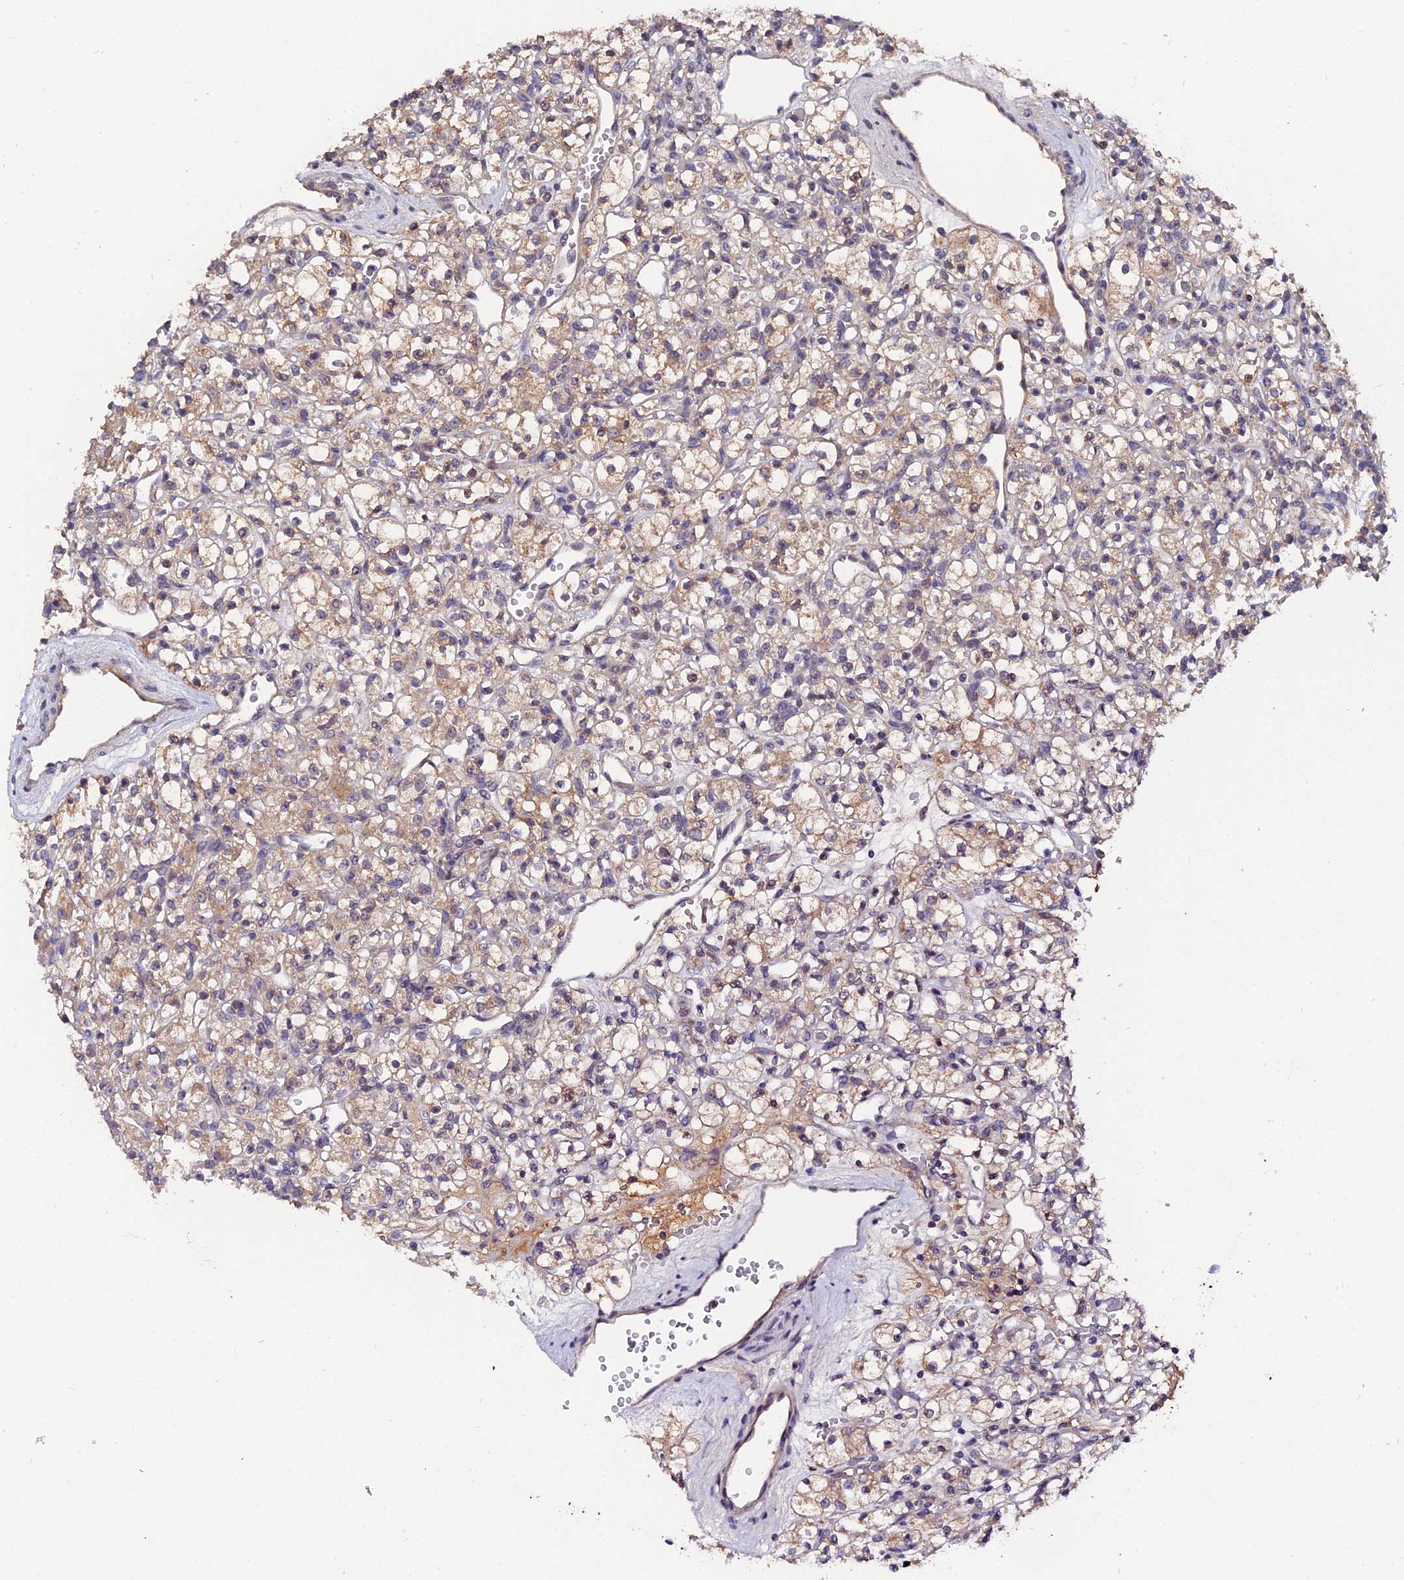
{"staining": {"intensity": "weak", "quantity": "25%-75%", "location": "cytoplasmic/membranous"}, "tissue": "renal cancer", "cell_type": "Tumor cells", "image_type": "cancer", "snomed": [{"axis": "morphology", "description": "Adenocarcinoma, NOS"}, {"axis": "topography", "description": "Kidney"}], "caption": "Tumor cells reveal low levels of weak cytoplasmic/membranous positivity in approximately 25%-75% of cells in human renal cancer (adenocarcinoma).", "gene": "ZCCHC2", "patient": {"sex": "female", "age": 59}}